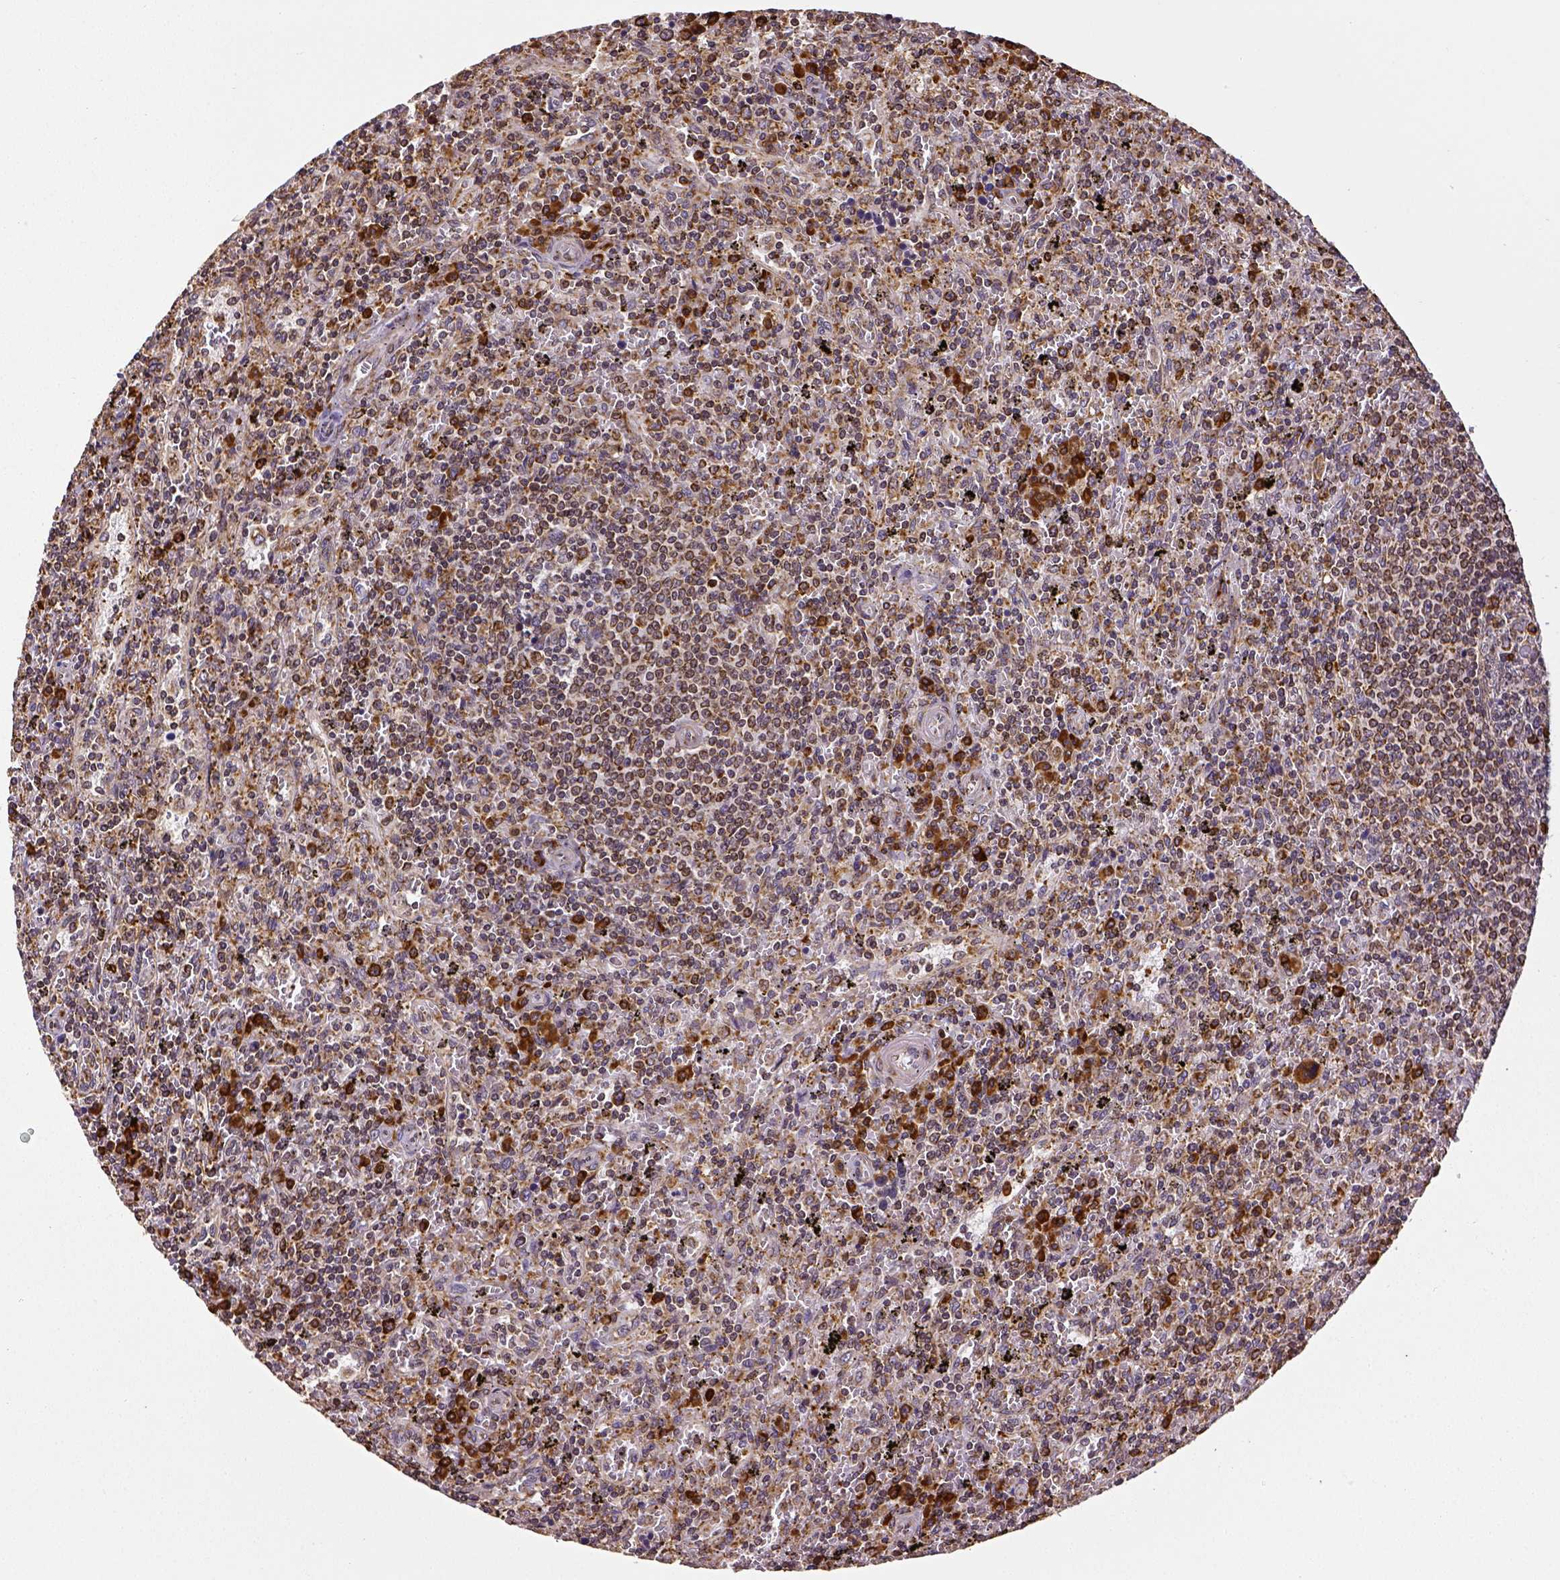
{"staining": {"intensity": "strong", "quantity": "25%-75%", "location": "cytoplasmic/membranous"}, "tissue": "lymphoma", "cell_type": "Tumor cells", "image_type": "cancer", "snomed": [{"axis": "morphology", "description": "Malignant lymphoma, non-Hodgkin's type, Low grade"}, {"axis": "topography", "description": "Spleen"}], "caption": "Human lymphoma stained with a brown dye reveals strong cytoplasmic/membranous positive positivity in about 25%-75% of tumor cells.", "gene": "MTDH", "patient": {"sex": "male", "age": 62}}